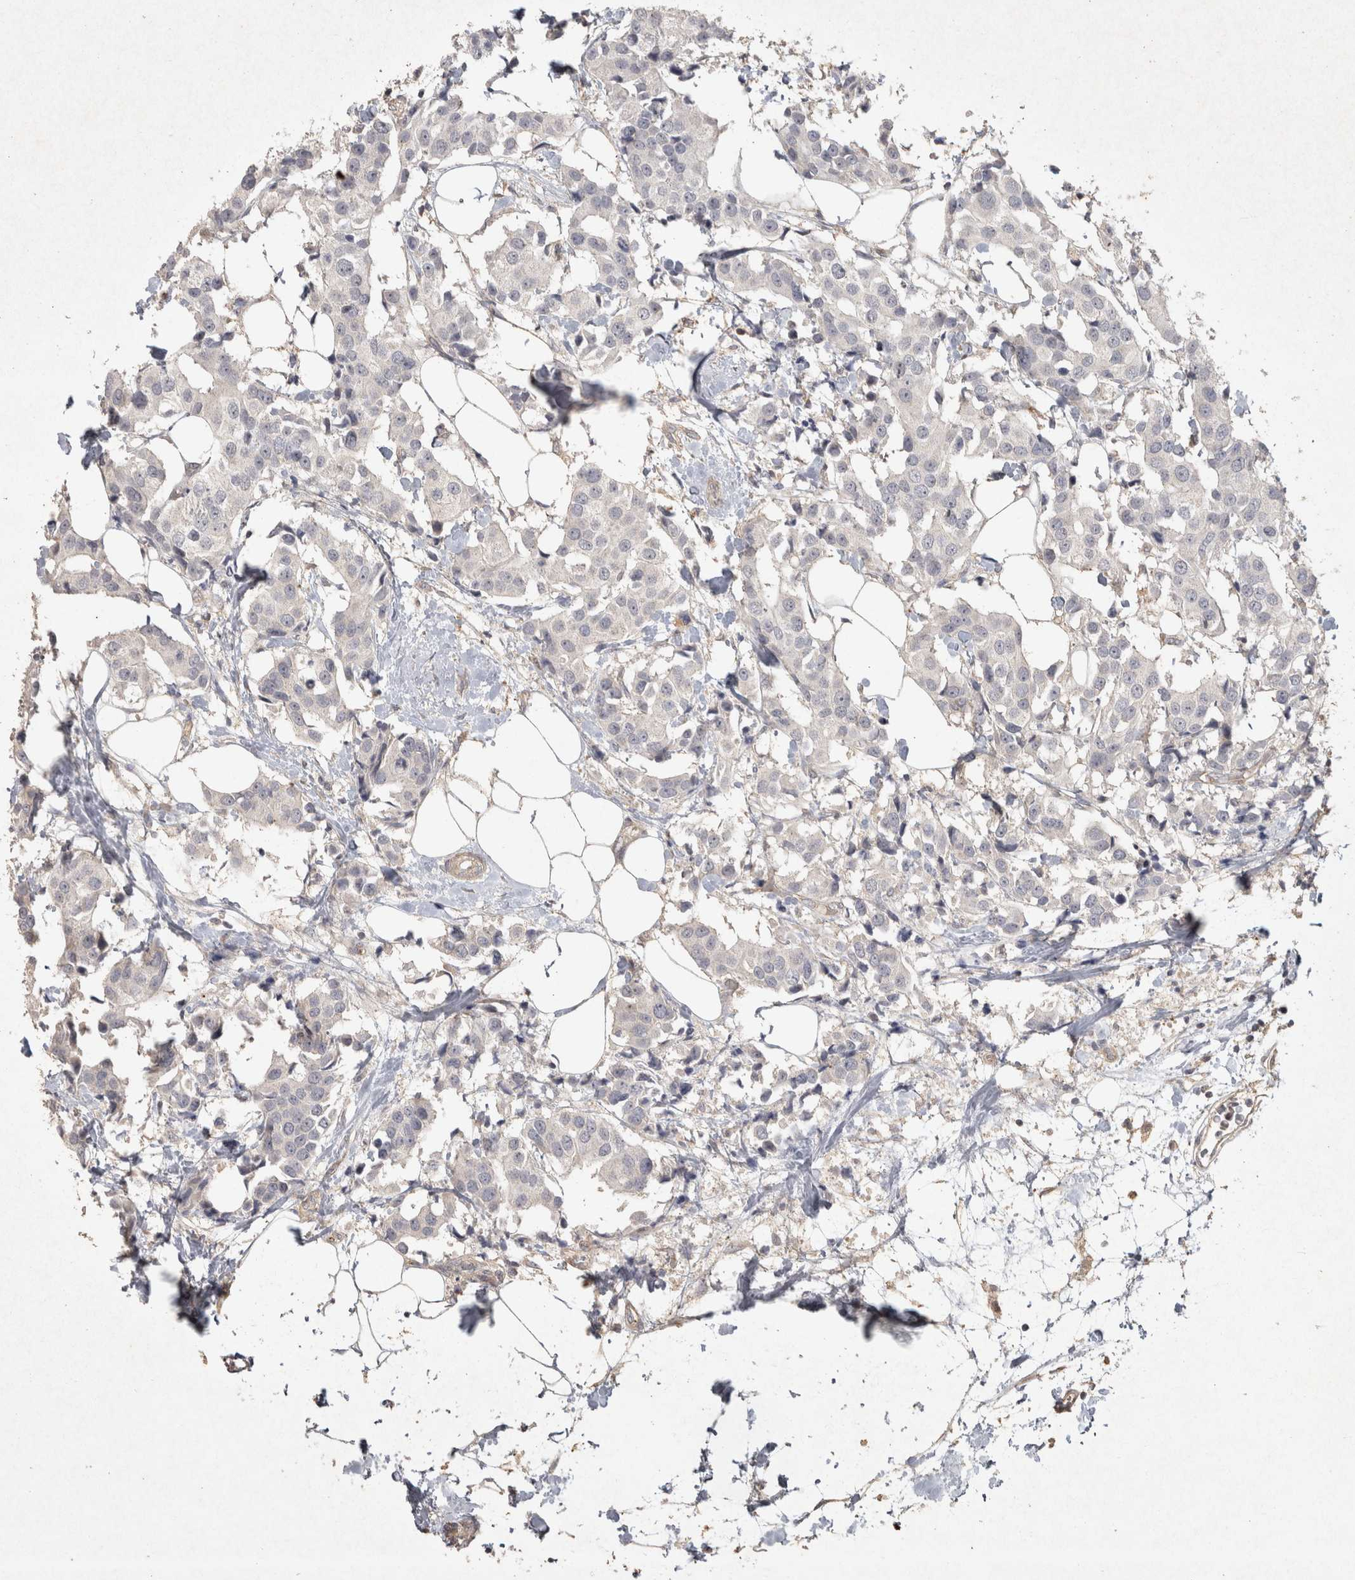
{"staining": {"intensity": "negative", "quantity": "none", "location": "none"}, "tissue": "breast cancer", "cell_type": "Tumor cells", "image_type": "cancer", "snomed": [{"axis": "morphology", "description": "Normal tissue, NOS"}, {"axis": "morphology", "description": "Duct carcinoma"}, {"axis": "topography", "description": "Breast"}], "caption": "An image of human breast infiltrating ductal carcinoma is negative for staining in tumor cells.", "gene": "OSTN", "patient": {"sex": "female", "age": 39}}